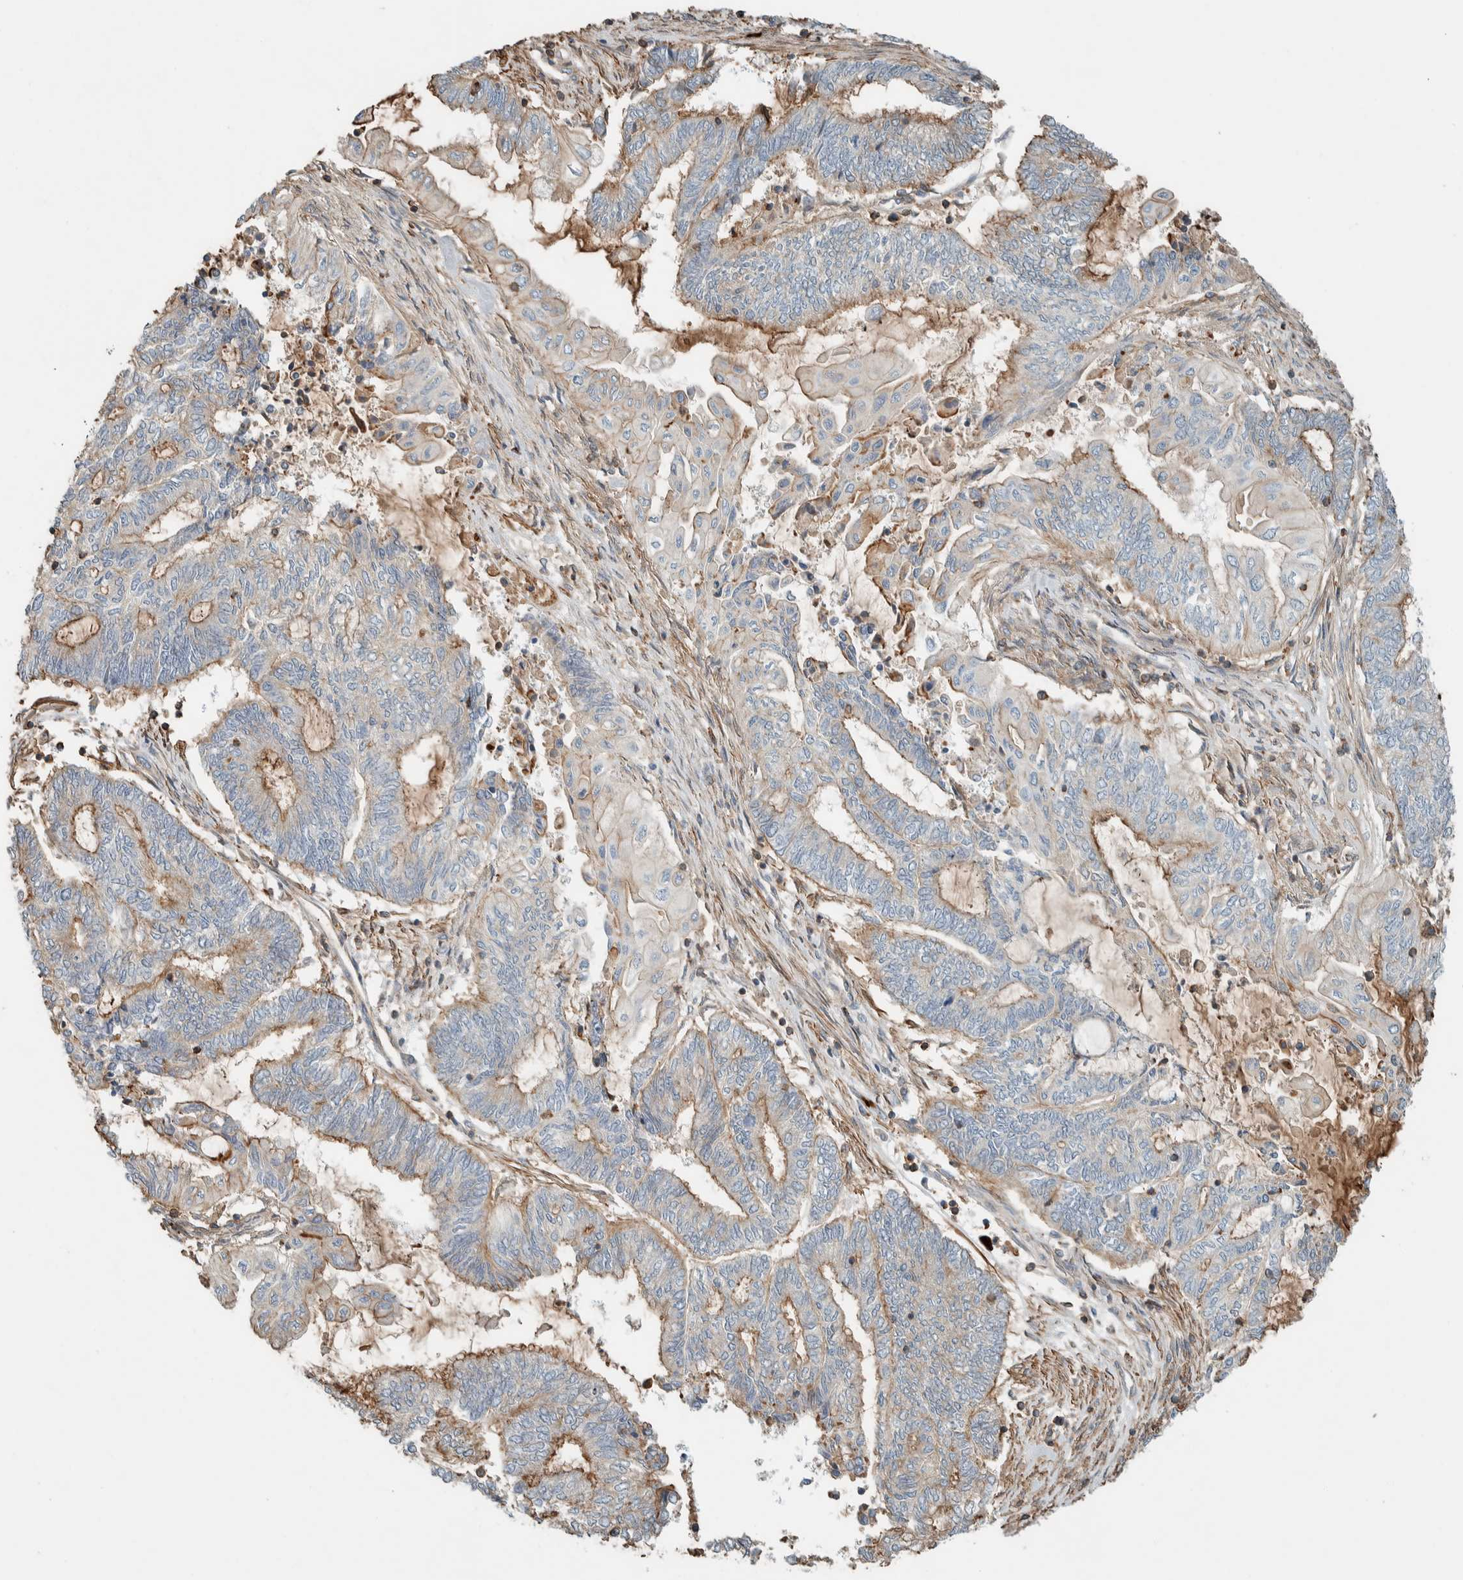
{"staining": {"intensity": "moderate", "quantity": "25%-75%", "location": "cytoplasmic/membranous"}, "tissue": "endometrial cancer", "cell_type": "Tumor cells", "image_type": "cancer", "snomed": [{"axis": "morphology", "description": "Adenocarcinoma, NOS"}, {"axis": "topography", "description": "Uterus"}, {"axis": "topography", "description": "Endometrium"}], "caption": "A photomicrograph of human endometrial adenocarcinoma stained for a protein exhibits moderate cytoplasmic/membranous brown staining in tumor cells.", "gene": "CTBP2", "patient": {"sex": "female", "age": 70}}